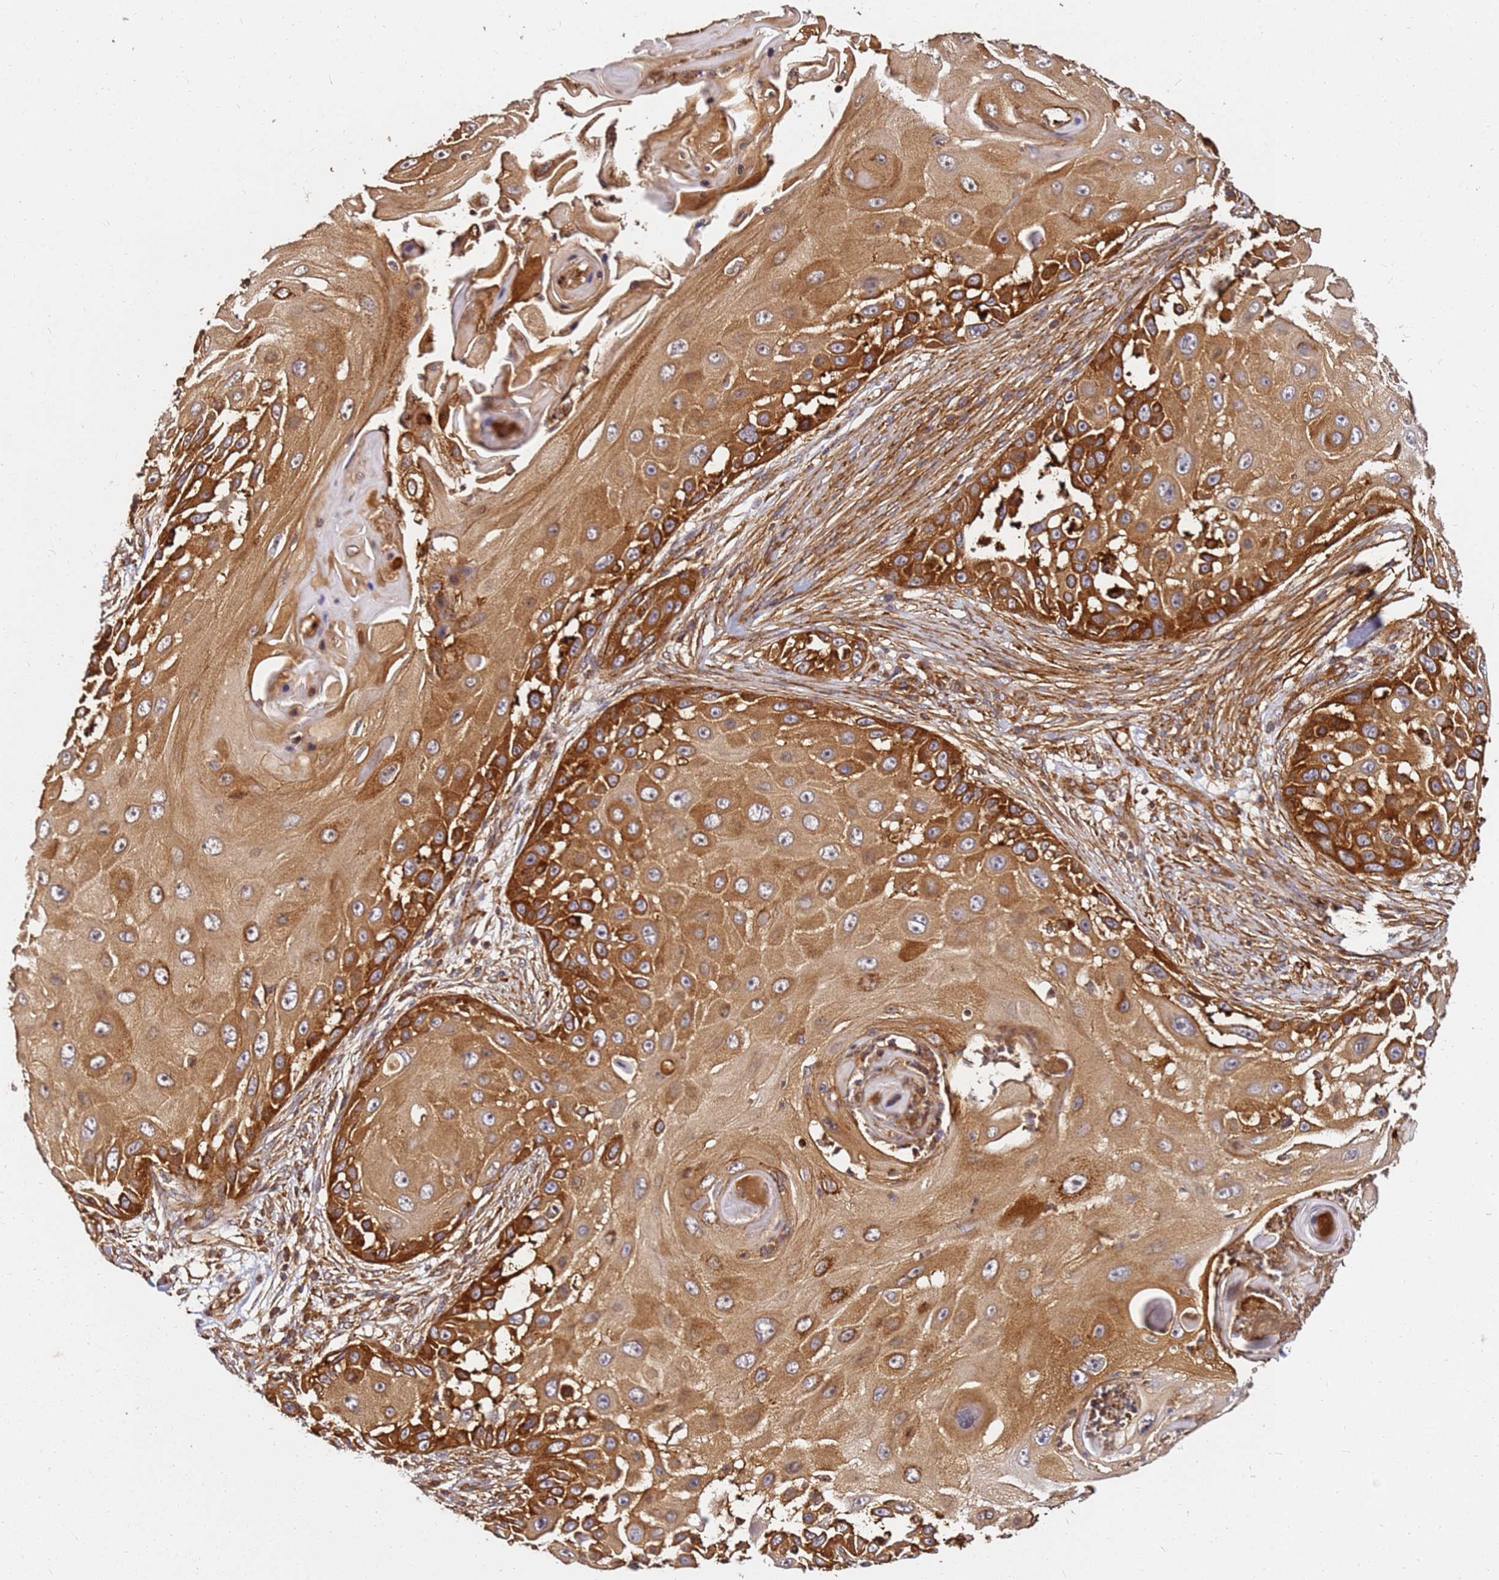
{"staining": {"intensity": "strong", "quantity": ">75%", "location": "cytoplasmic/membranous"}, "tissue": "skin cancer", "cell_type": "Tumor cells", "image_type": "cancer", "snomed": [{"axis": "morphology", "description": "Squamous cell carcinoma, NOS"}, {"axis": "topography", "description": "Skin"}], "caption": "Protein analysis of skin cancer (squamous cell carcinoma) tissue exhibits strong cytoplasmic/membranous positivity in about >75% of tumor cells.", "gene": "DVL3", "patient": {"sex": "female", "age": 44}}